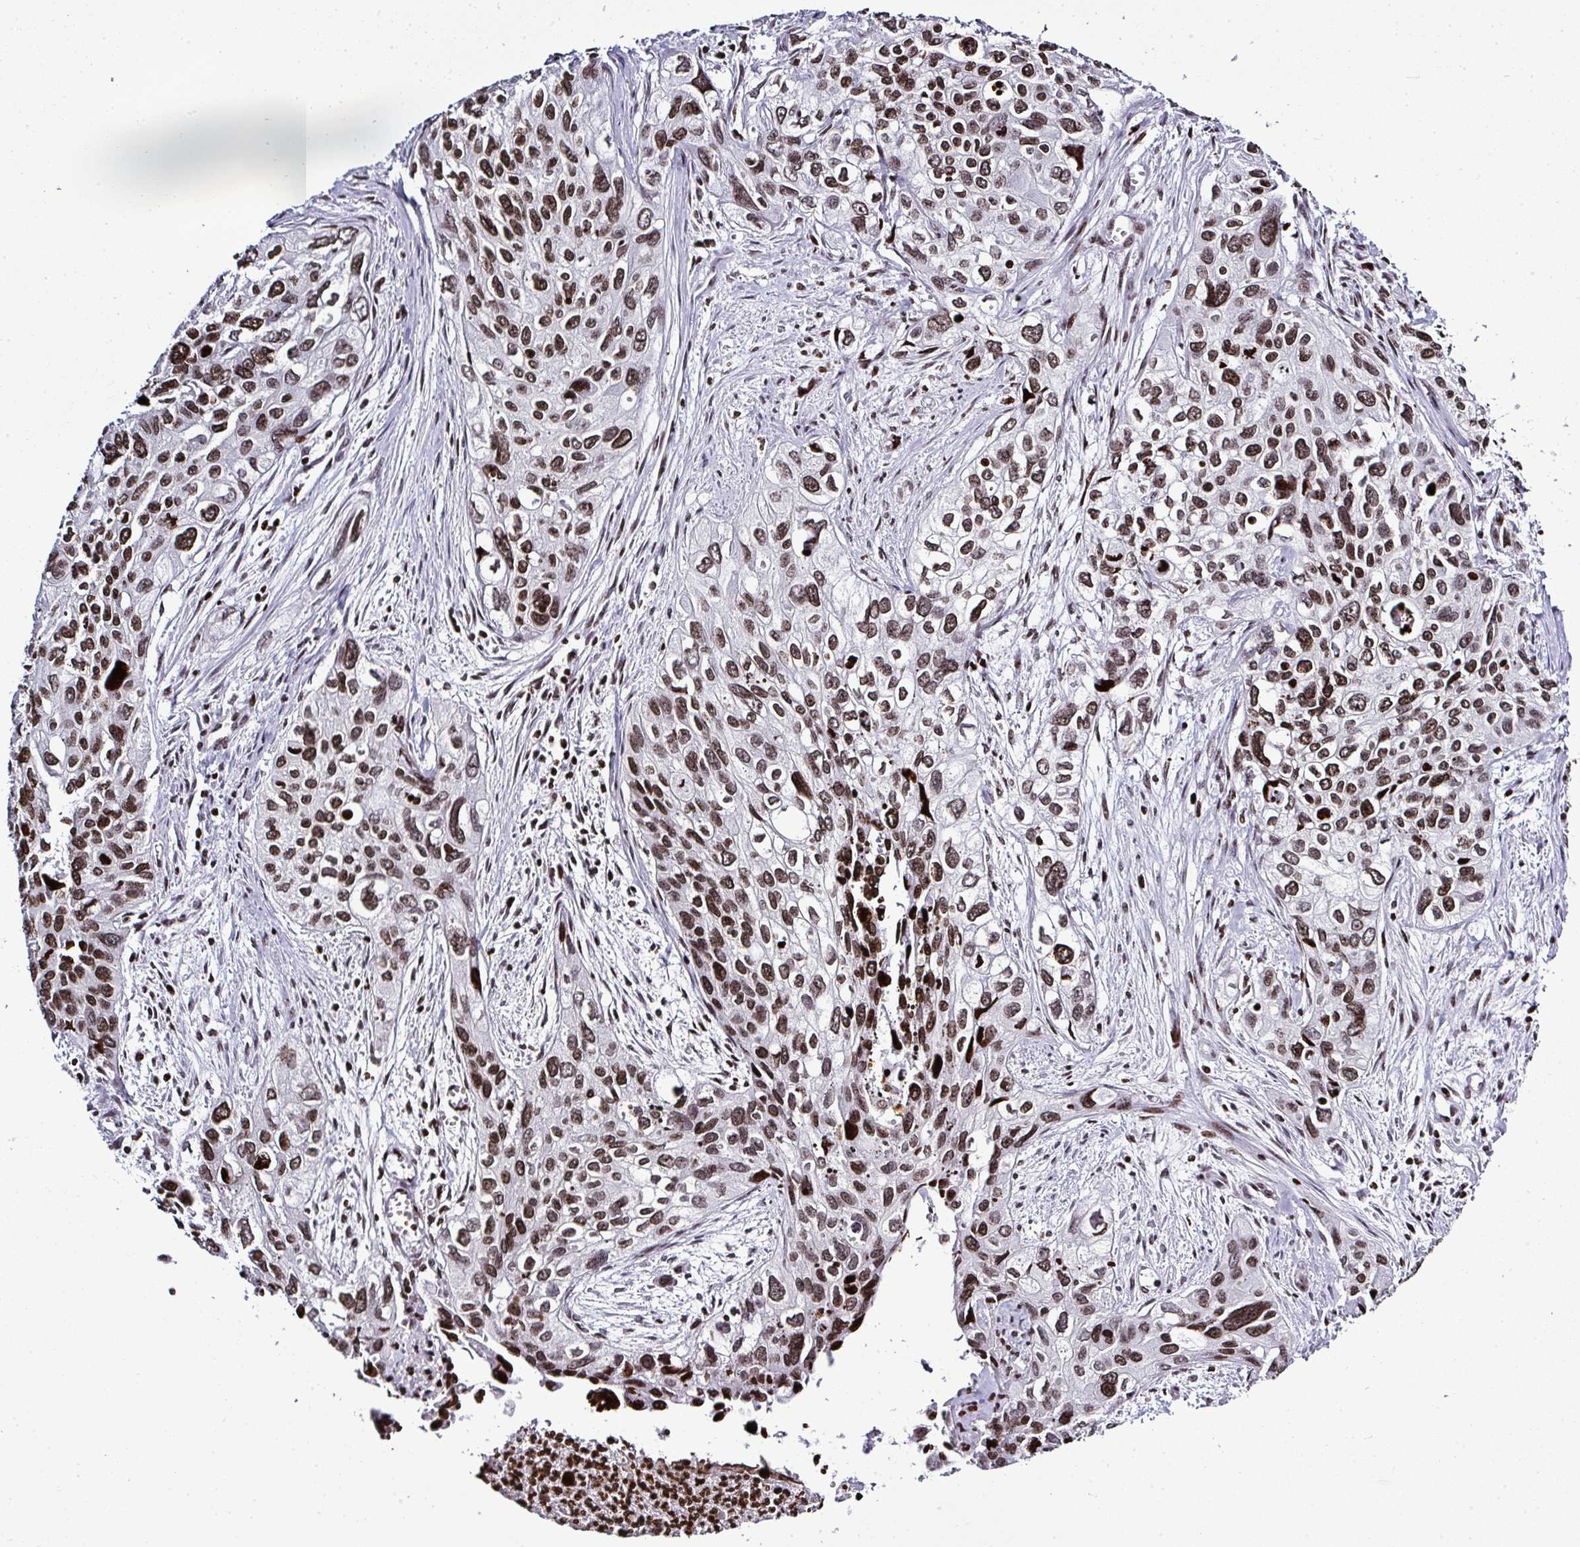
{"staining": {"intensity": "moderate", "quantity": ">75%", "location": "nuclear"}, "tissue": "cervical cancer", "cell_type": "Tumor cells", "image_type": "cancer", "snomed": [{"axis": "morphology", "description": "Squamous cell carcinoma, NOS"}, {"axis": "topography", "description": "Cervix"}], "caption": "A high-resolution photomicrograph shows IHC staining of cervical squamous cell carcinoma, which exhibits moderate nuclear expression in about >75% of tumor cells.", "gene": "RASL11A", "patient": {"sex": "female", "age": 55}}